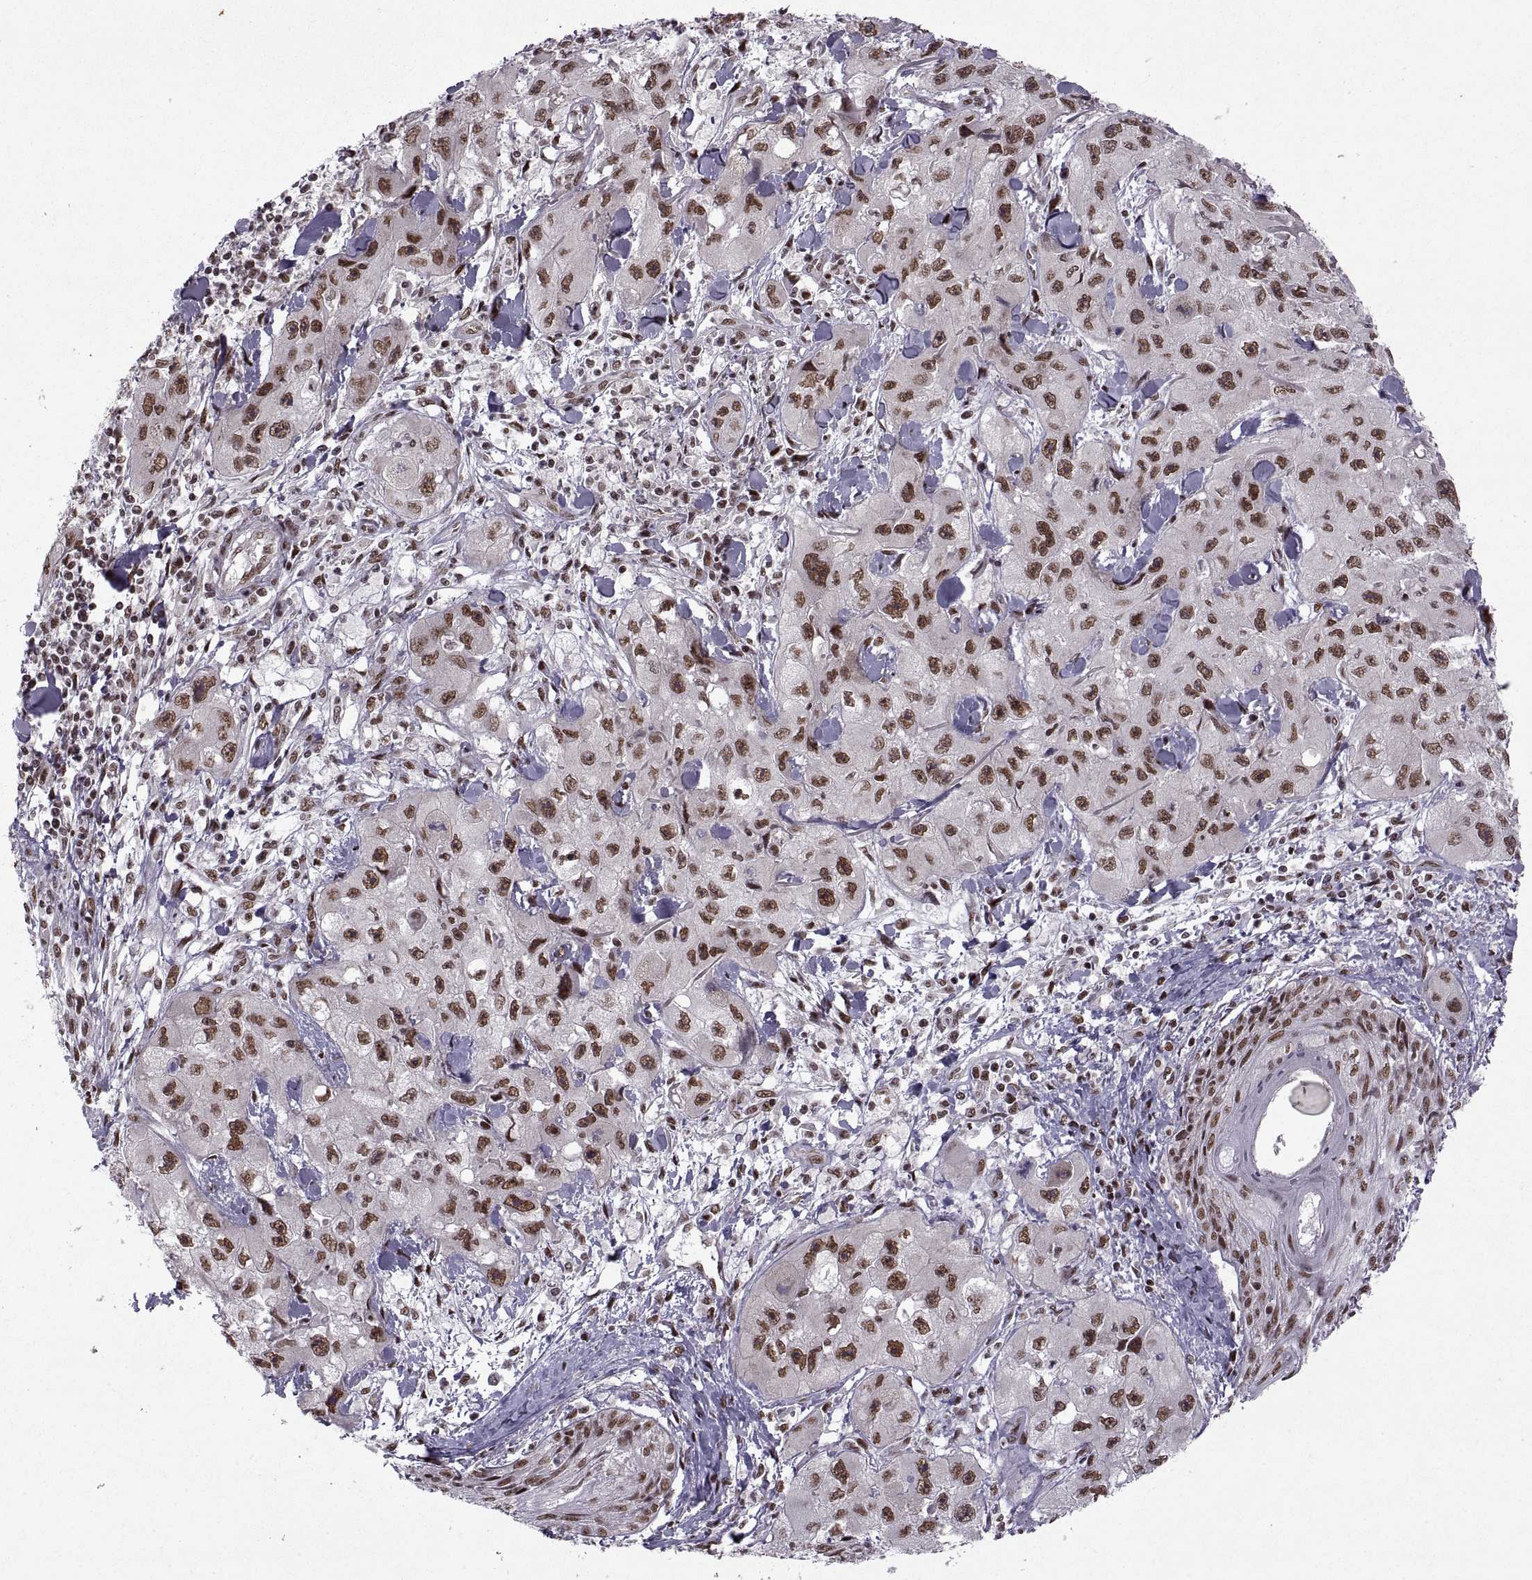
{"staining": {"intensity": "strong", "quantity": ">75%", "location": "nuclear"}, "tissue": "skin cancer", "cell_type": "Tumor cells", "image_type": "cancer", "snomed": [{"axis": "morphology", "description": "Squamous cell carcinoma, NOS"}, {"axis": "topography", "description": "Skin"}, {"axis": "topography", "description": "Subcutis"}], "caption": "Human skin squamous cell carcinoma stained with a brown dye displays strong nuclear positive expression in about >75% of tumor cells.", "gene": "MT1E", "patient": {"sex": "male", "age": 73}}